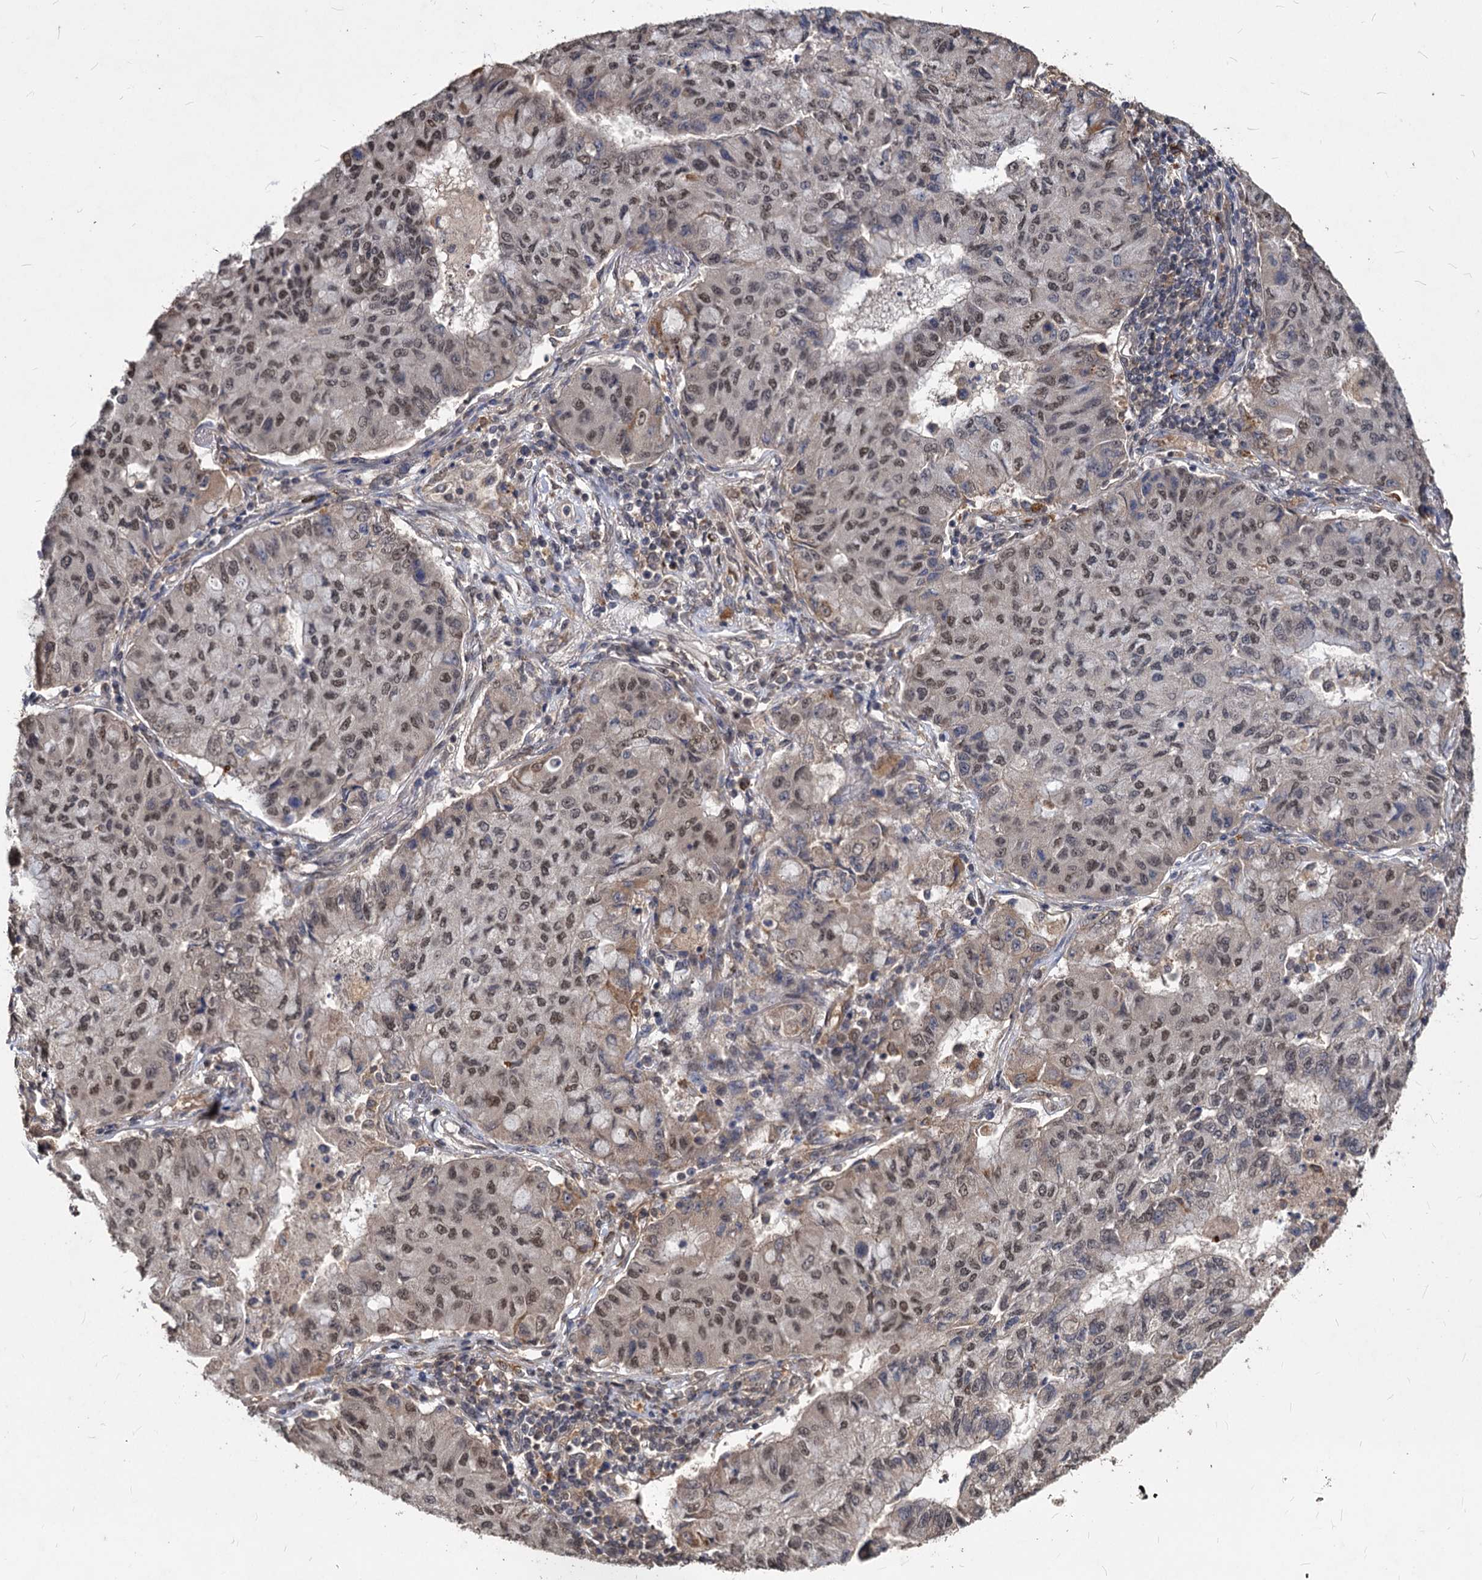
{"staining": {"intensity": "moderate", "quantity": "25%-75%", "location": "nuclear"}, "tissue": "lung cancer", "cell_type": "Tumor cells", "image_type": "cancer", "snomed": [{"axis": "morphology", "description": "Squamous cell carcinoma, NOS"}, {"axis": "topography", "description": "Lung"}], "caption": "An immunohistochemistry histopathology image of tumor tissue is shown. Protein staining in brown shows moderate nuclear positivity in squamous cell carcinoma (lung) within tumor cells.", "gene": "VPS51", "patient": {"sex": "male", "age": 74}}